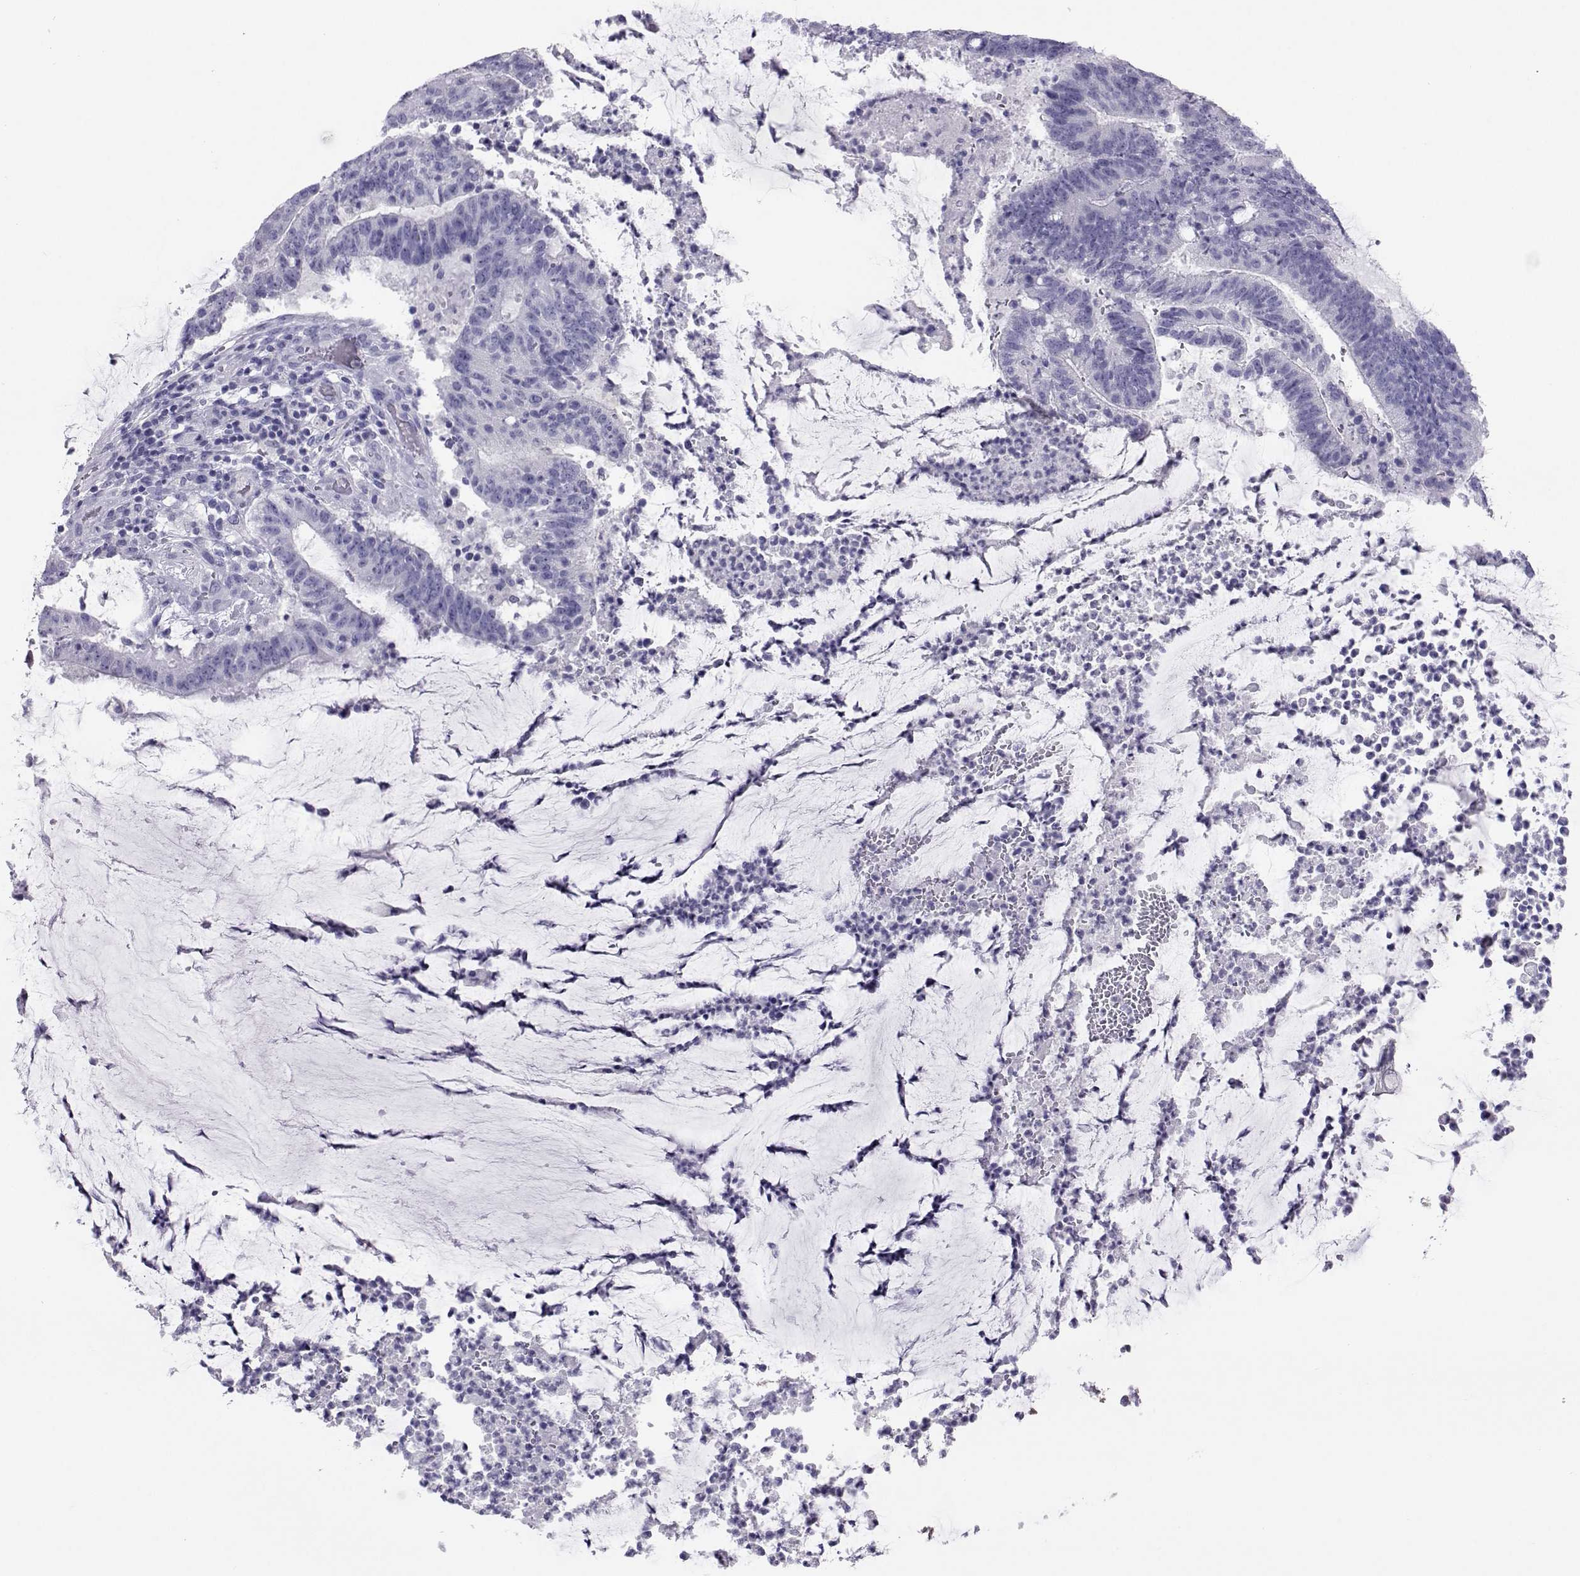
{"staining": {"intensity": "negative", "quantity": "none", "location": "none"}, "tissue": "colorectal cancer", "cell_type": "Tumor cells", "image_type": "cancer", "snomed": [{"axis": "morphology", "description": "Adenocarcinoma, NOS"}, {"axis": "topography", "description": "Colon"}], "caption": "There is no significant staining in tumor cells of colorectal cancer (adenocarcinoma). Nuclei are stained in blue.", "gene": "PLIN4", "patient": {"sex": "female", "age": 43}}